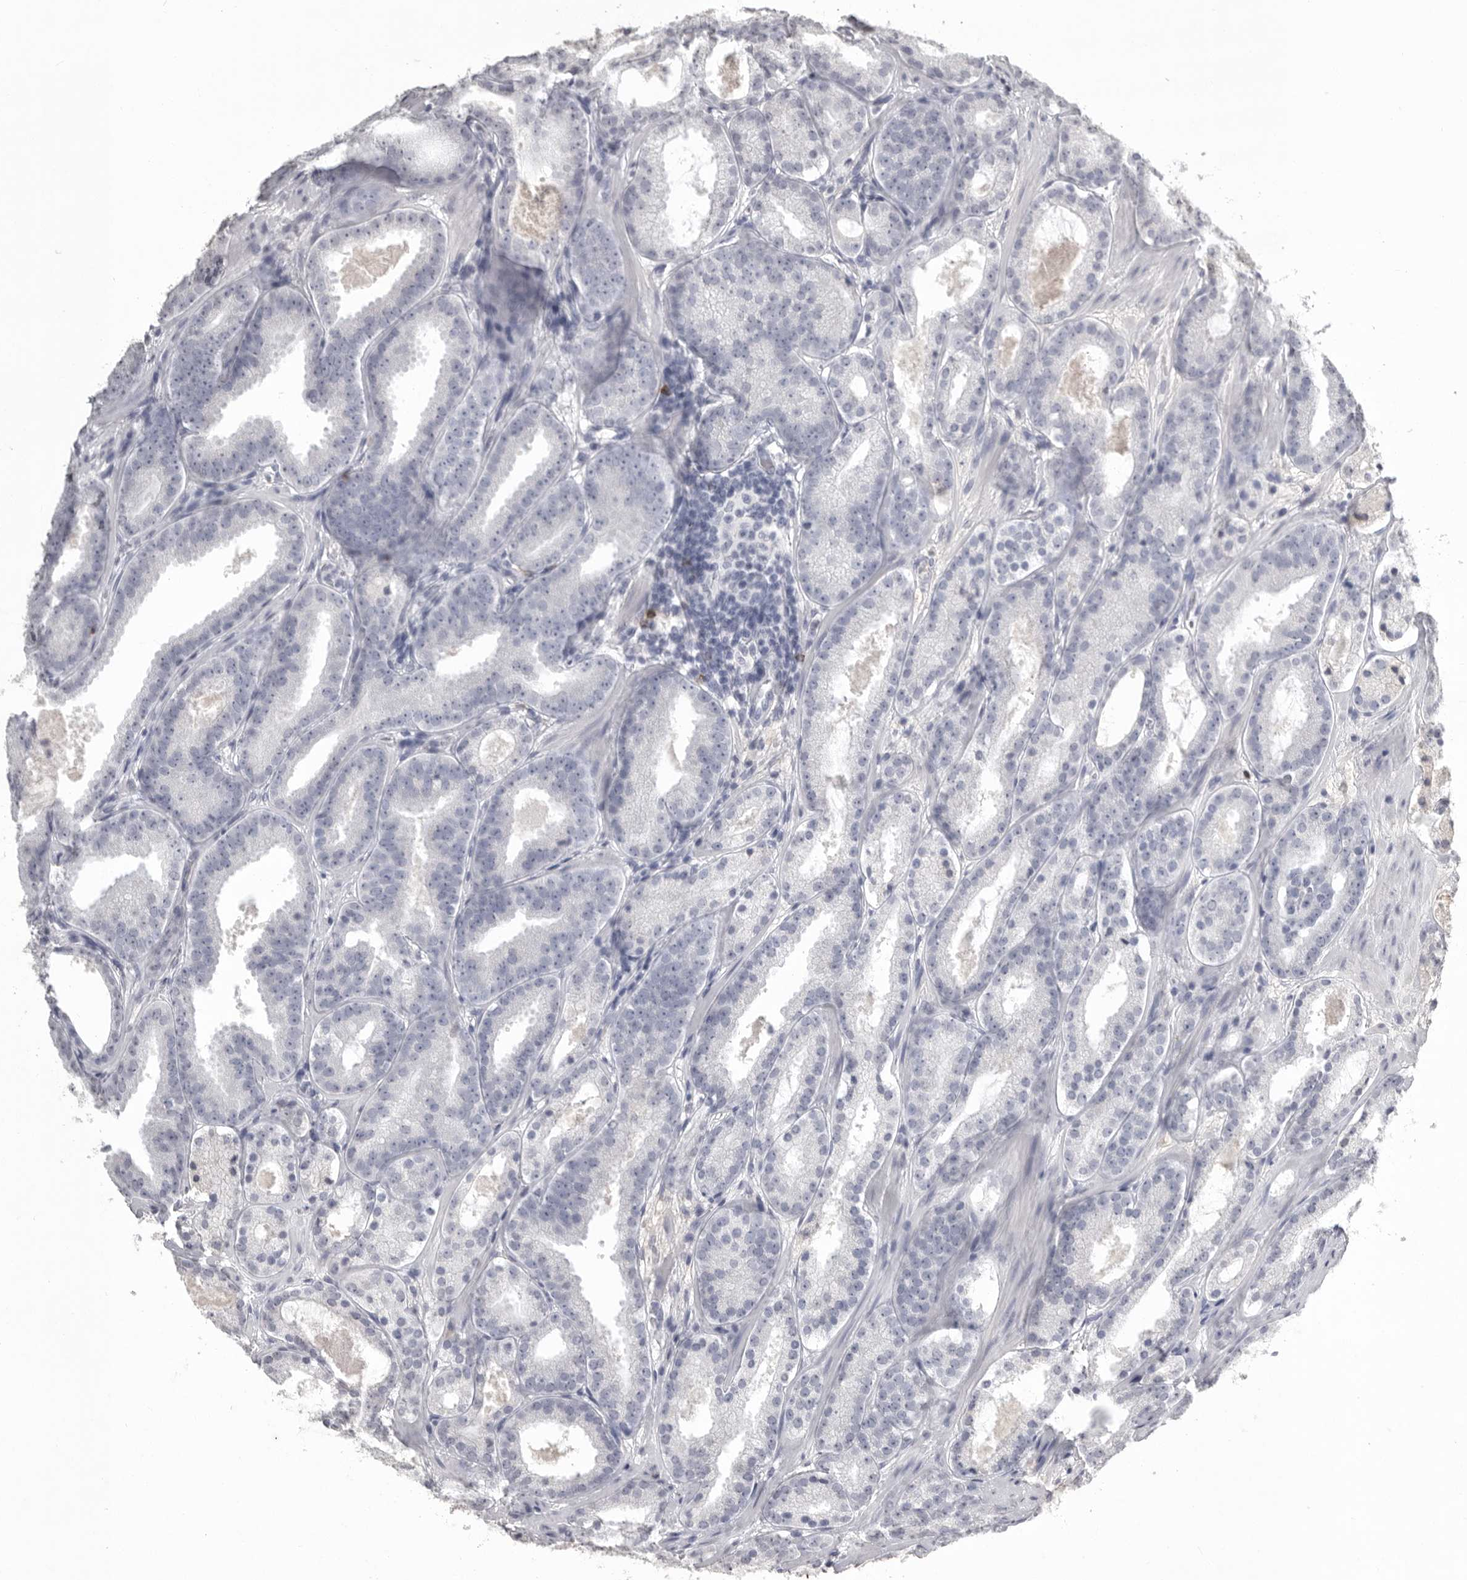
{"staining": {"intensity": "negative", "quantity": "none", "location": "none"}, "tissue": "prostate cancer", "cell_type": "Tumor cells", "image_type": "cancer", "snomed": [{"axis": "morphology", "description": "Adenocarcinoma, Low grade"}, {"axis": "topography", "description": "Prostate"}], "caption": "Tumor cells are negative for protein expression in human prostate adenocarcinoma (low-grade).", "gene": "GNLY", "patient": {"sex": "male", "age": 69}}